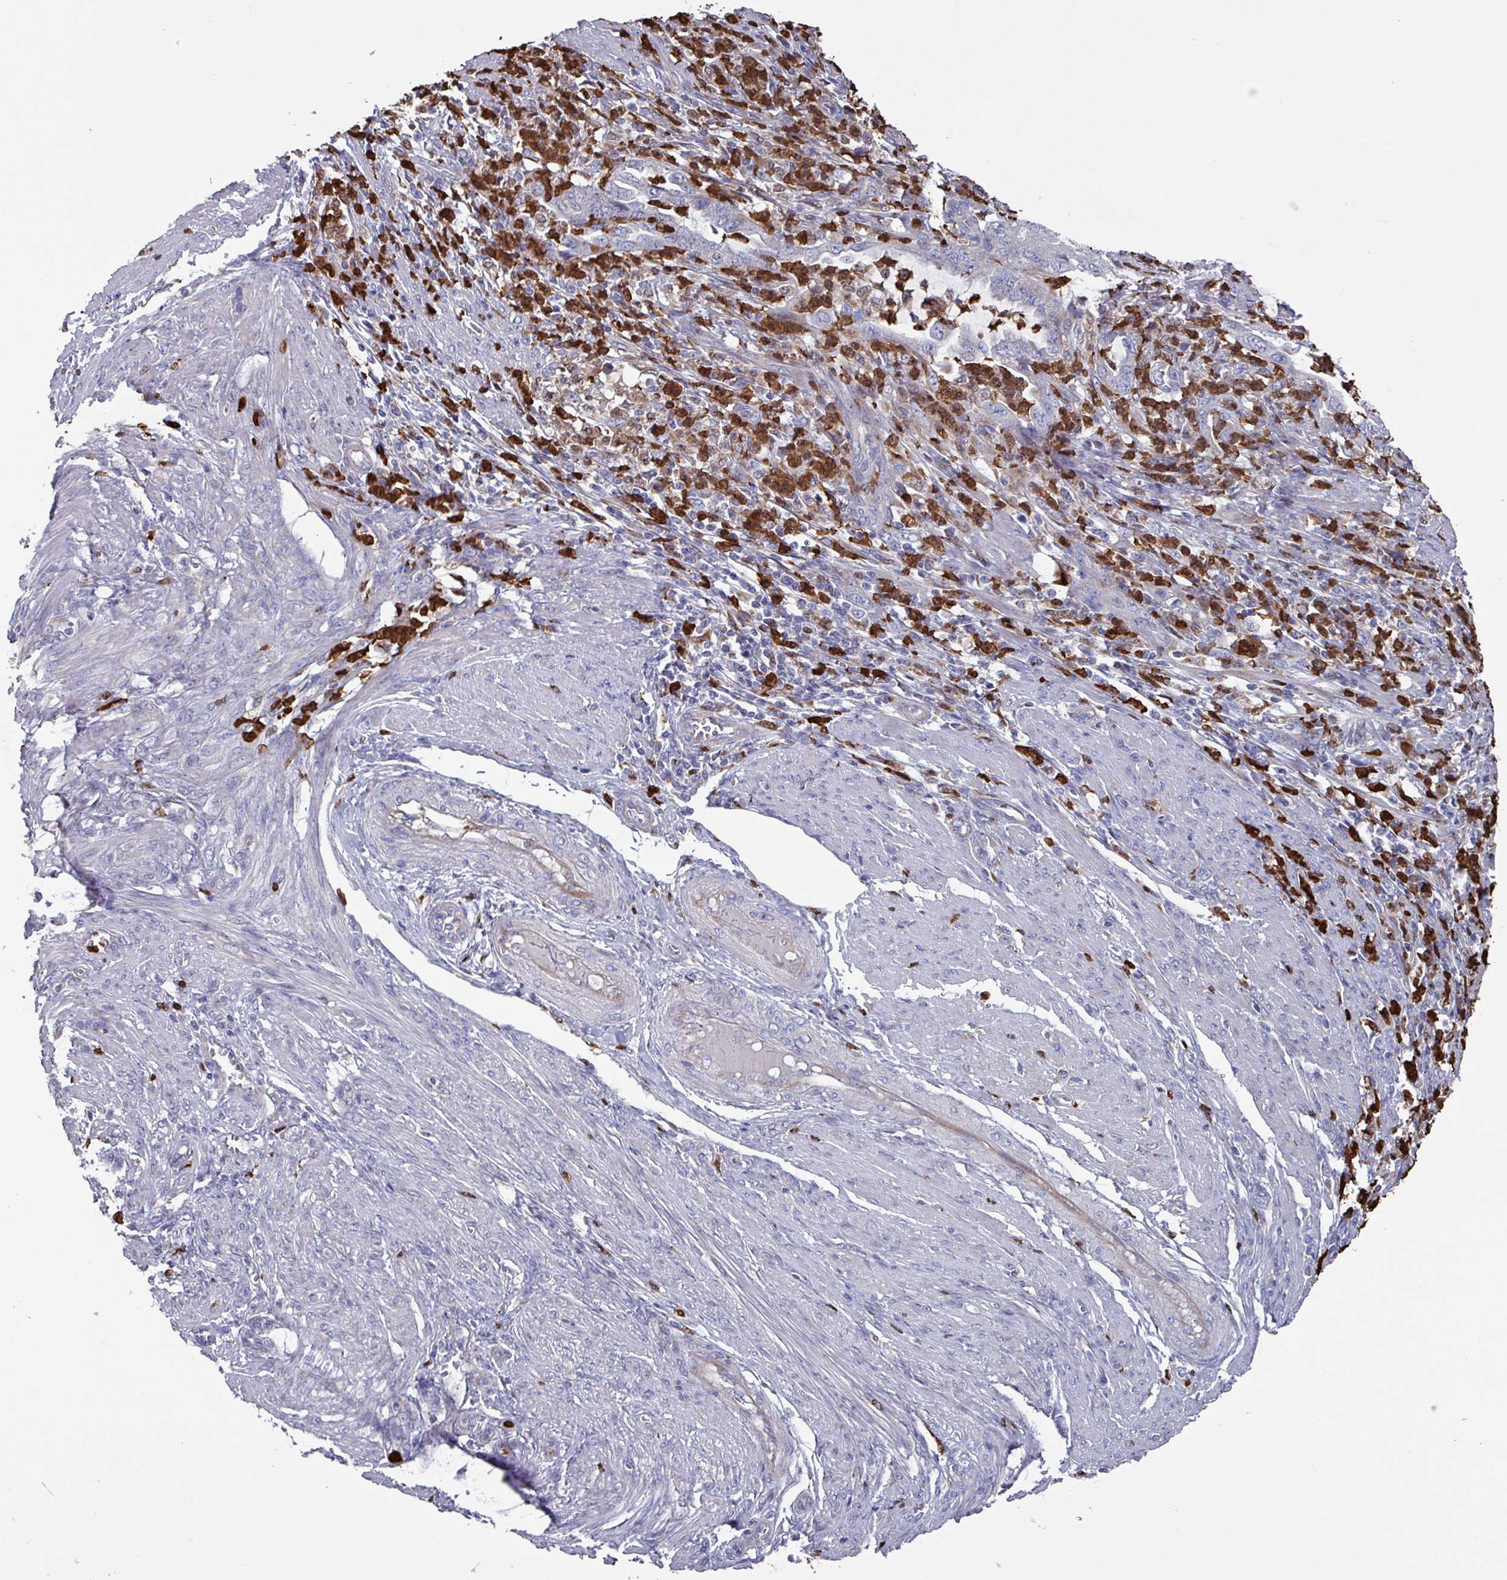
{"staining": {"intensity": "negative", "quantity": "none", "location": "none"}, "tissue": "endometrial cancer", "cell_type": "Tumor cells", "image_type": "cancer", "snomed": [{"axis": "morphology", "description": "Adenocarcinoma, NOS"}, {"axis": "topography", "description": "Endometrium"}], "caption": "Tumor cells are negative for protein expression in human adenocarcinoma (endometrial). (DAB (3,3'-diaminobenzidine) immunohistochemistry (IHC) visualized using brightfield microscopy, high magnification).", "gene": "UQCC2", "patient": {"sex": "female", "age": 51}}